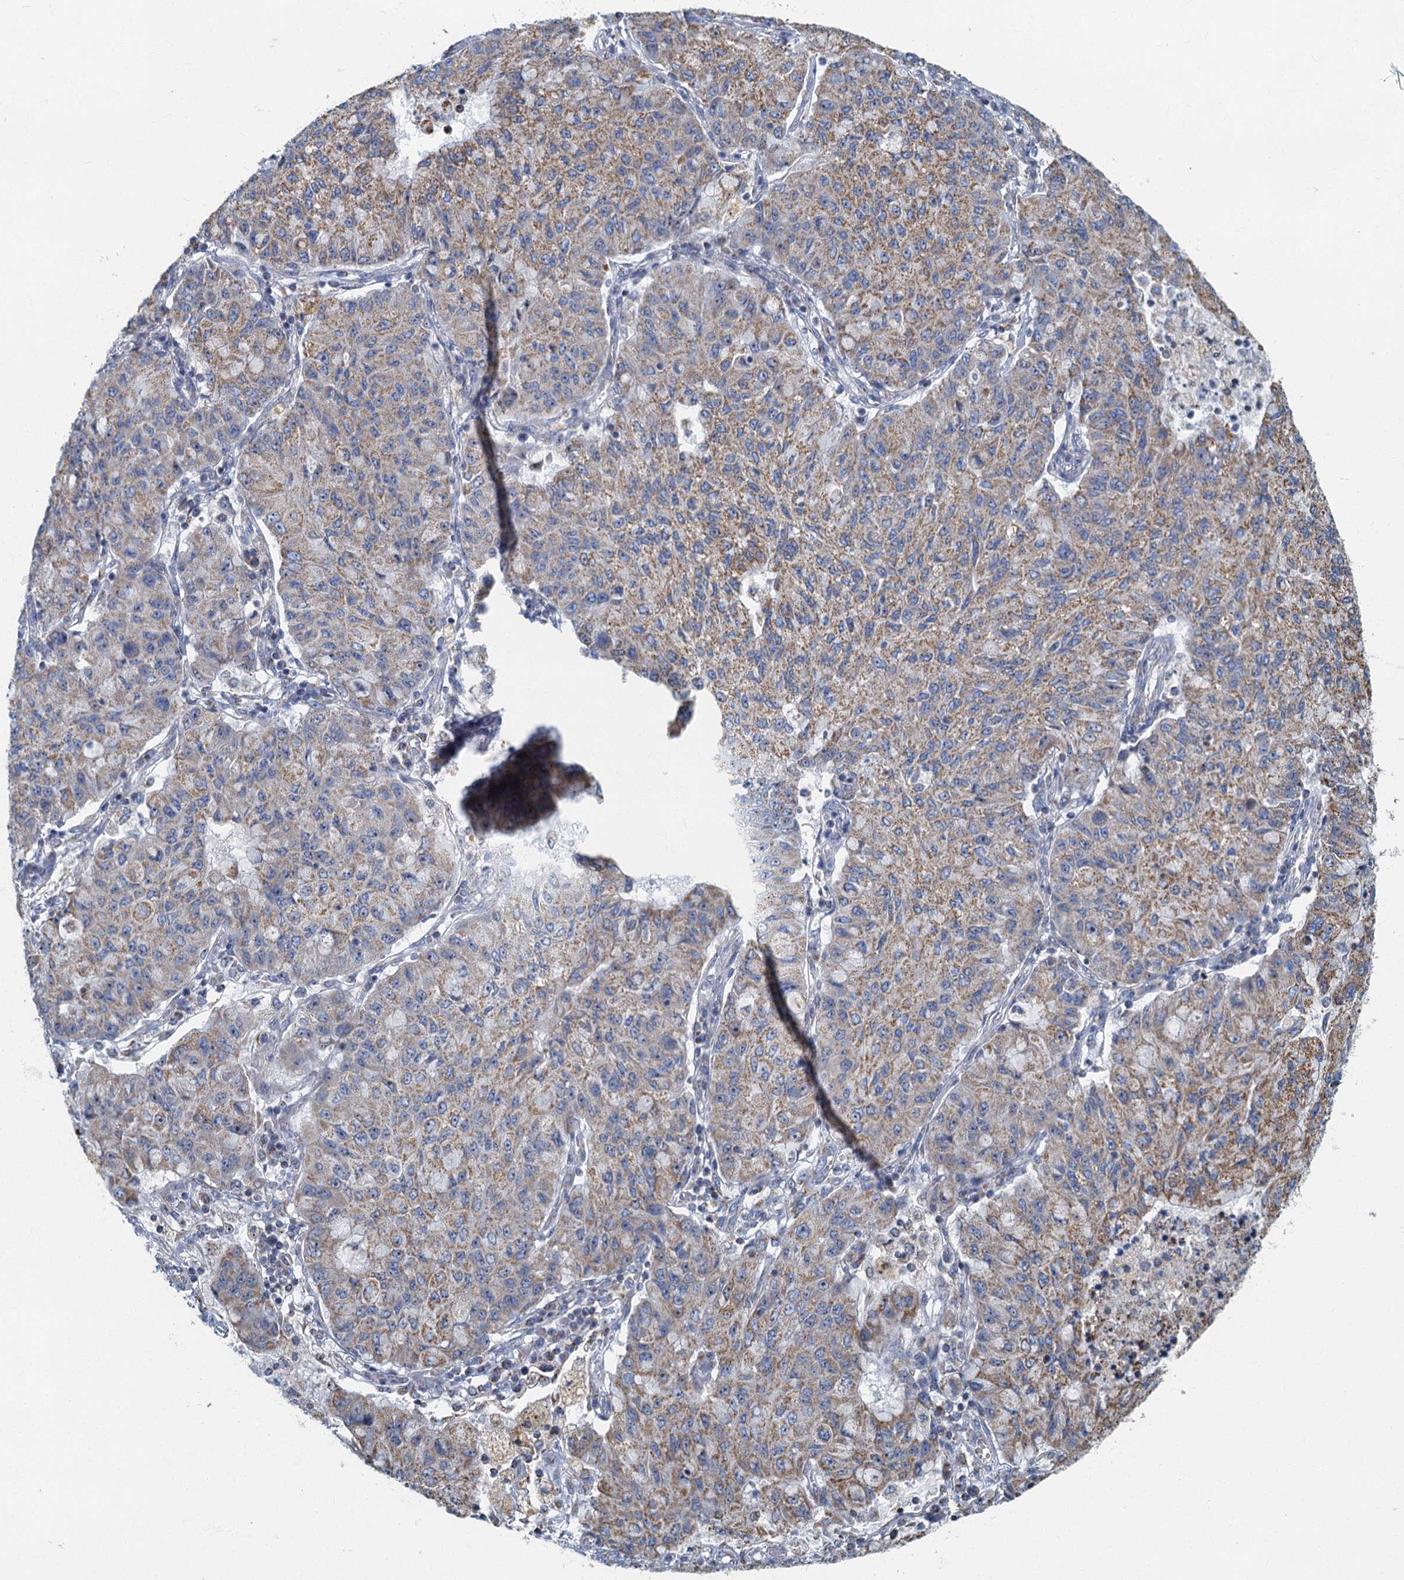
{"staining": {"intensity": "moderate", "quantity": ">75%", "location": "cytoplasmic/membranous"}, "tissue": "lung cancer", "cell_type": "Tumor cells", "image_type": "cancer", "snomed": [{"axis": "morphology", "description": "Squamous cell carcinoma, NOS"}, {"axis": "topography", "description": "Lung"}], "caption": "Human squamous cell carcinoma (lung) stained with a protein marker shows moderate staining in tumor cells.", "gene": "RAD9B", "patient": {"sex": "male", "age": 74}}